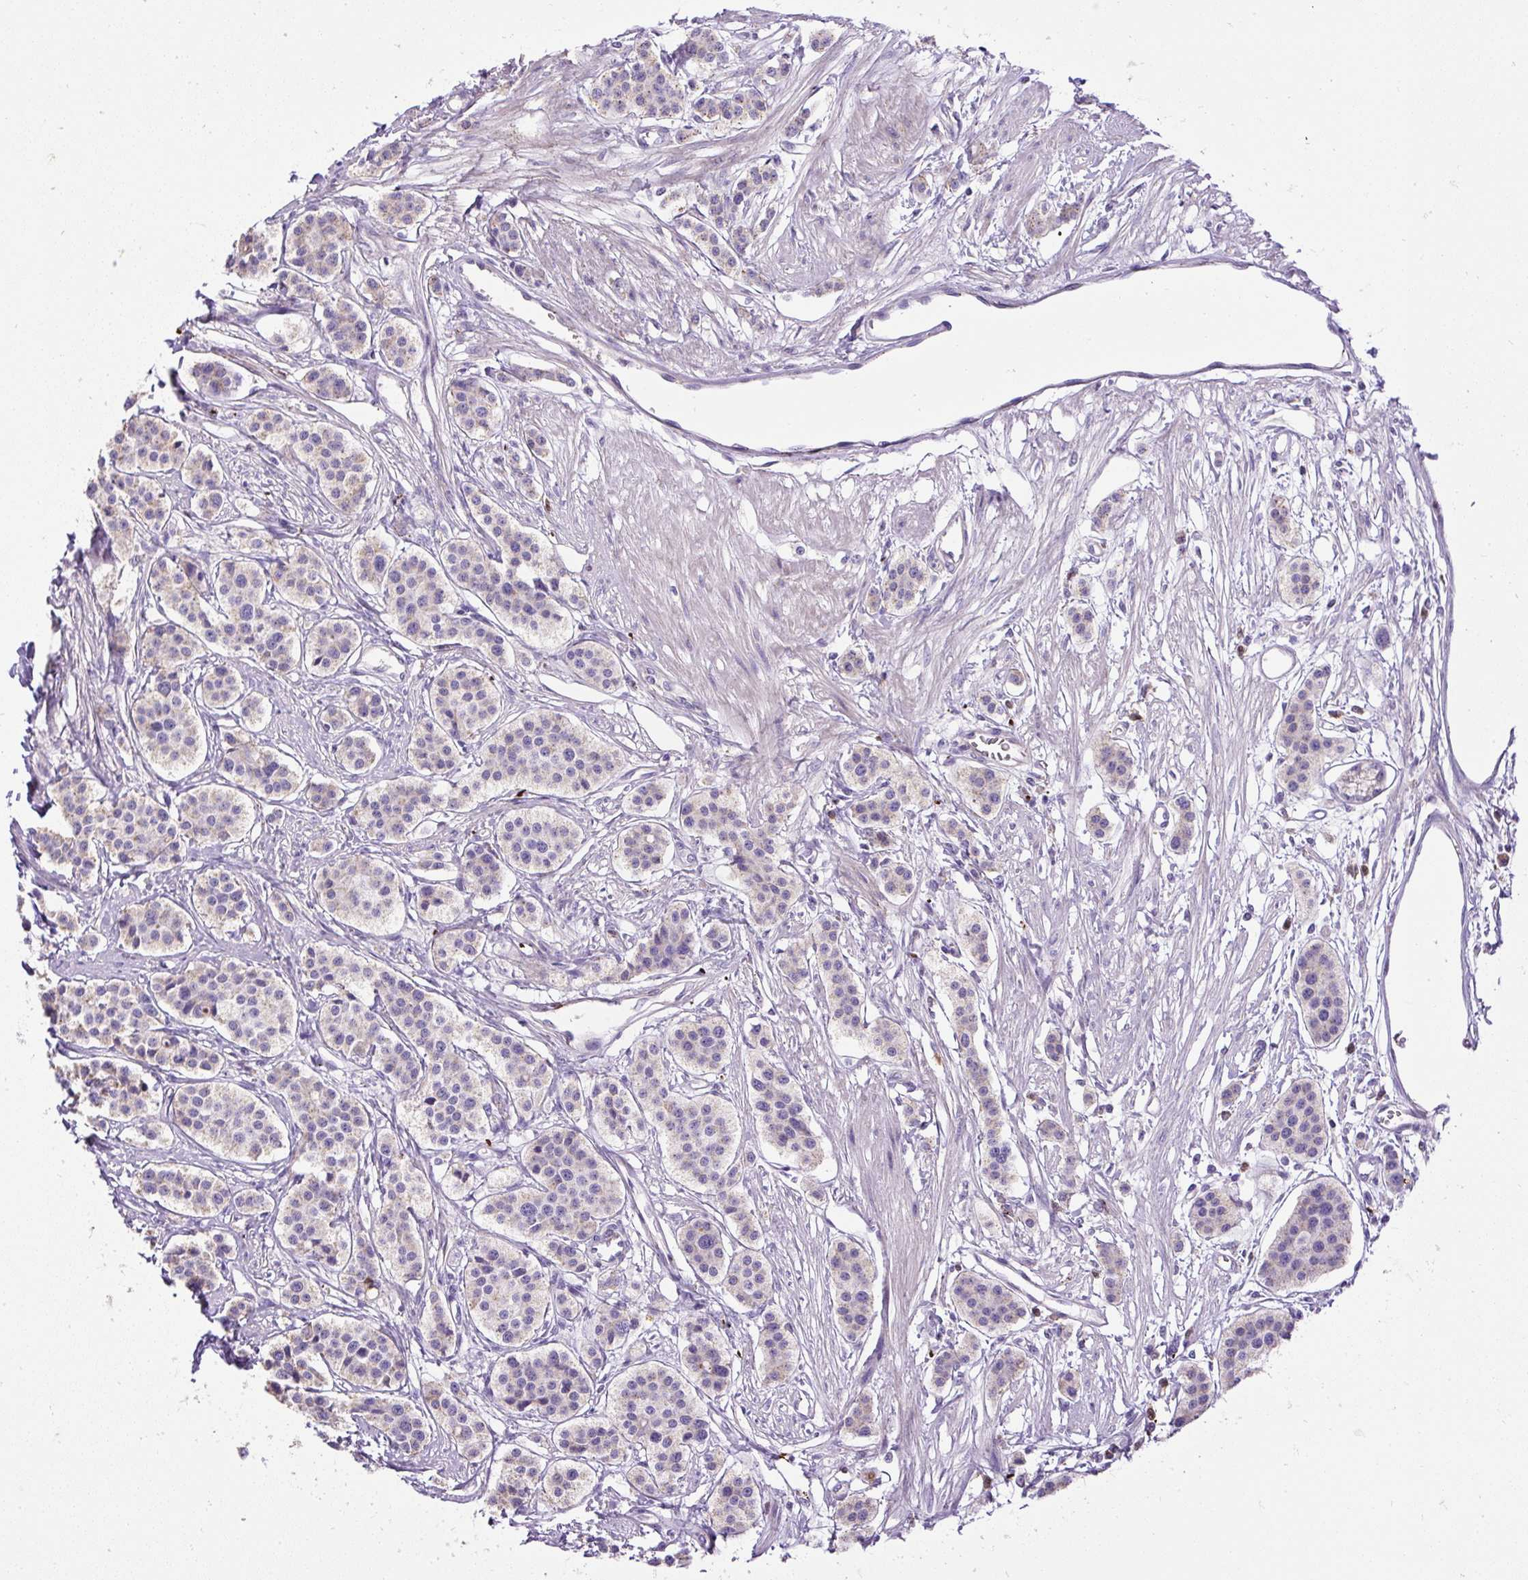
{"staining": {"intensity": "negative", "quantity": "none", "location": "none"}, "tissue": "carcinoid", "cell_type": "Tumor cells", "image_type": "cancer", "snomed": [{"axis": "morphology", "description": "Carcinoid, malignant, NOS"}, {"axis": "topography", "description": "Small intestine"}], "caption": "Immunohistochemistry (IHC) of human malignant carcinoid exhibits no positivity in tumor cells.", "gene": "CFAP47", "patient": {"sex": "male", "age": 60}}